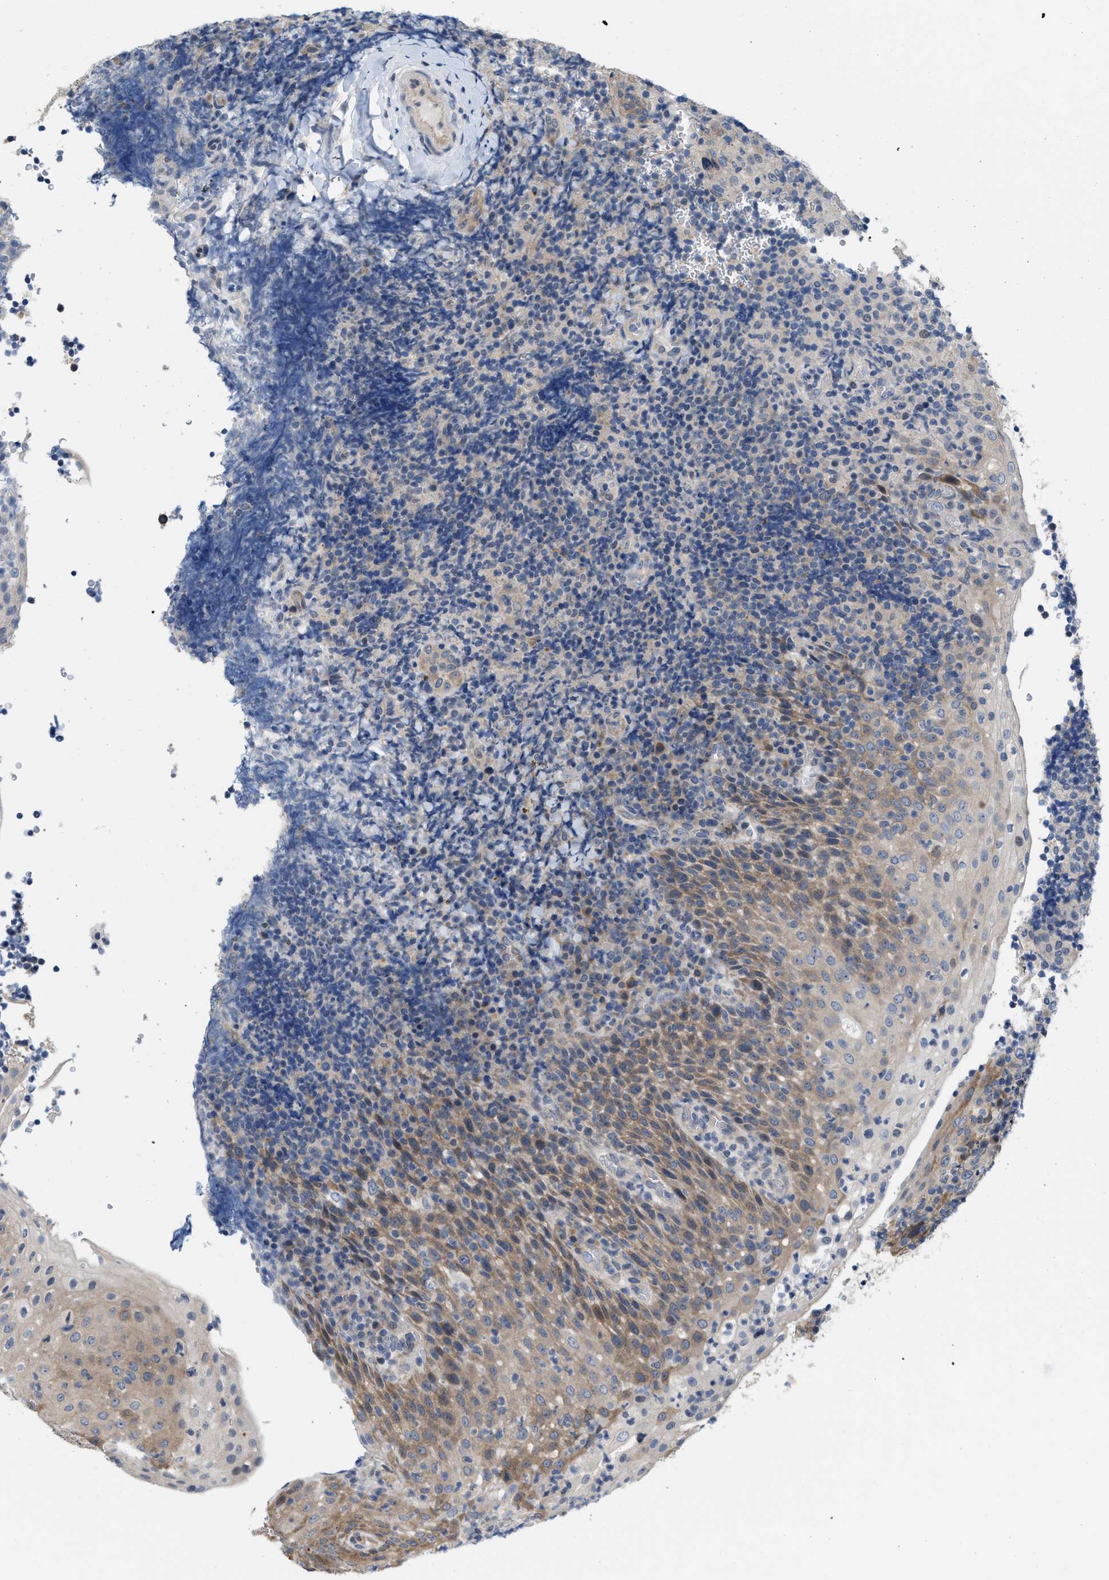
{"staining": {"intensity": "weak", "quantity": "<25%", "location": "cytoplasmic/membranous"}, "tissue": "lymphoma", "cell_type": "Tumor cells", "image_type": "cancer", "snomed": [{"axis": "morphology", "description": "Malignant lymphoma, non-Hodgkin's type, High grade"}, {"axis": "topography", "description": "Tonsil"}], "caption": "There is no significant expression in tumor cells of lymphoma.", "gene": "CSNK1A1", "patient": {"sex": "female", "age": 36}}